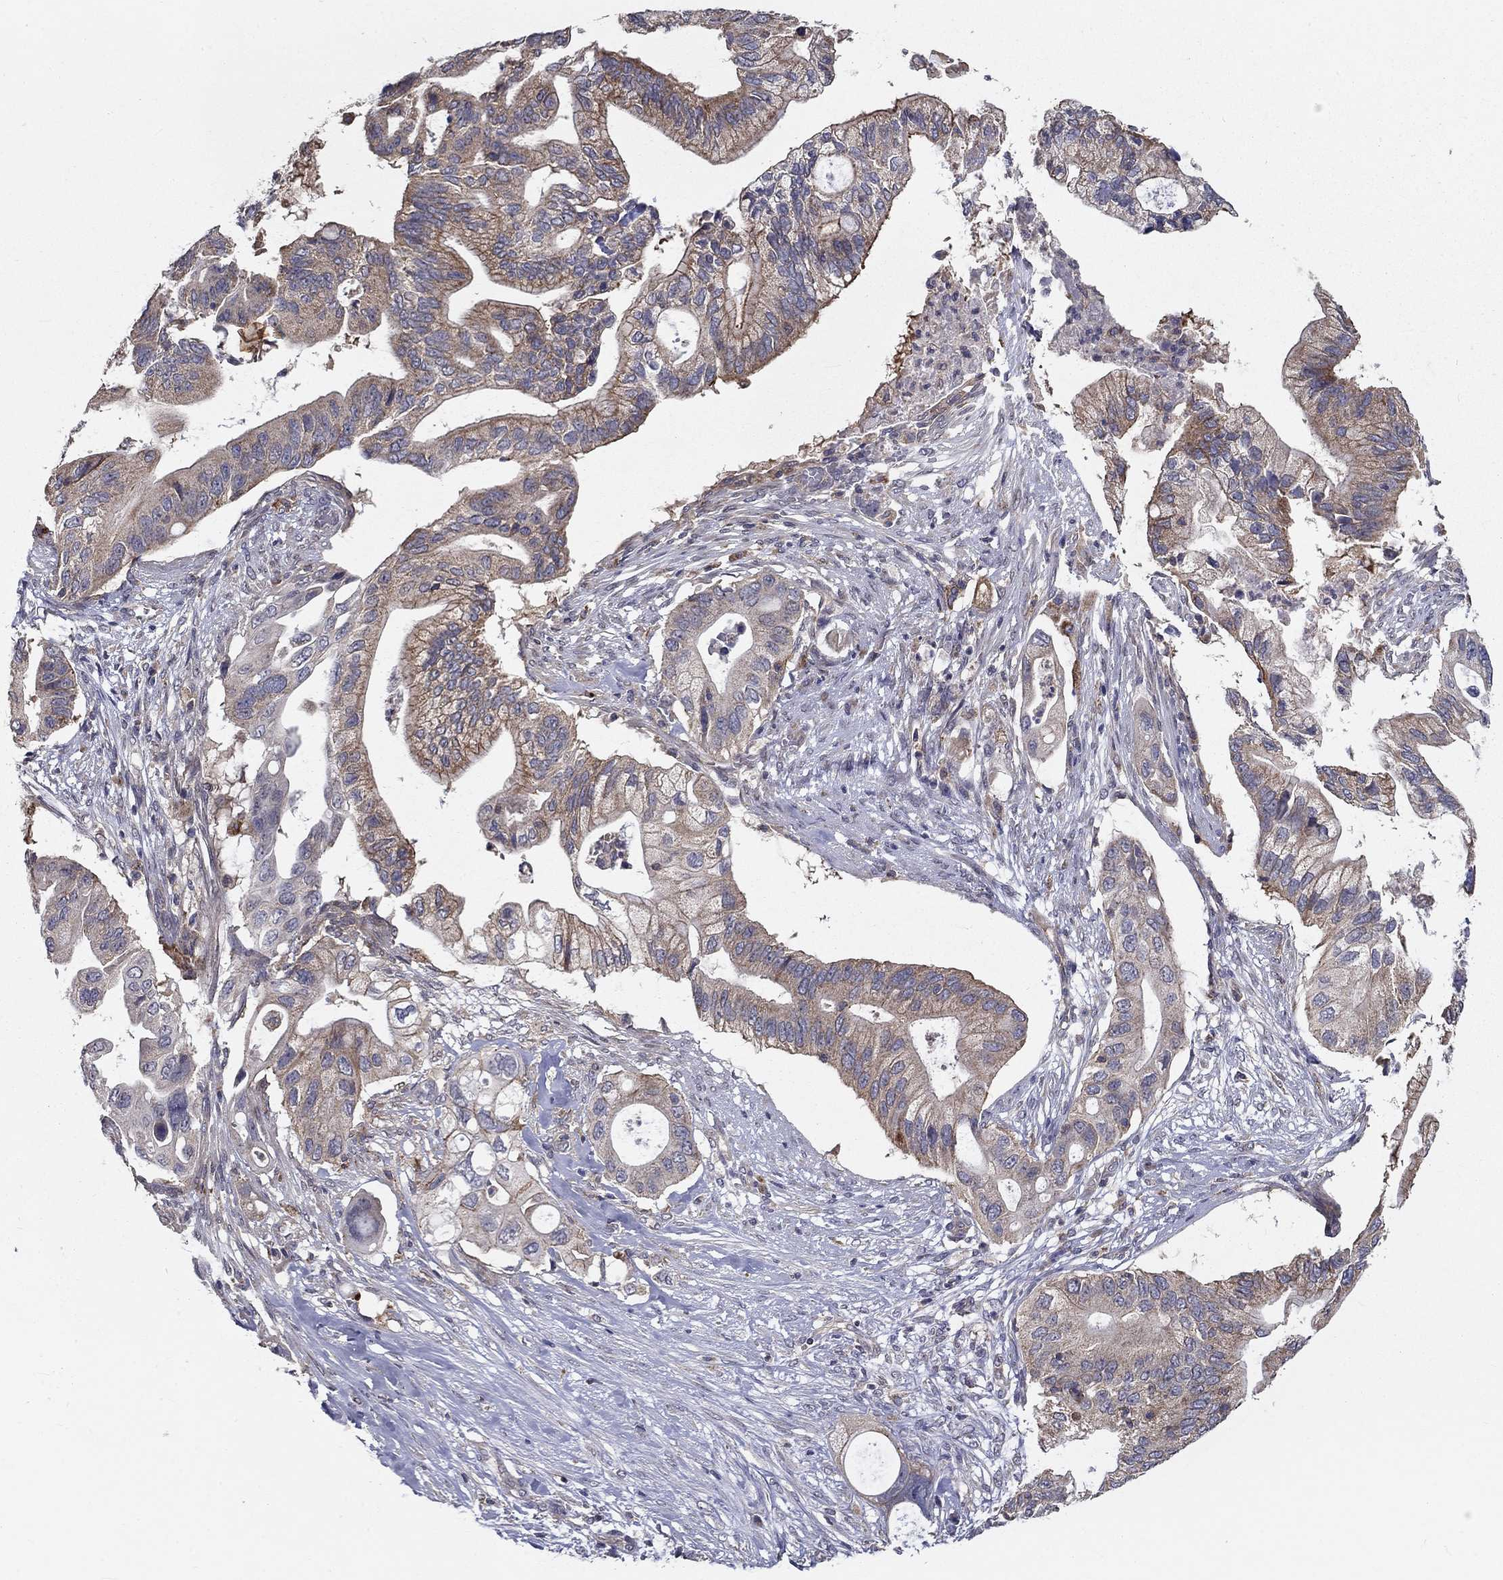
{"staining": {"intensity": "moderate", "quantity": "<25%", "location": "cytoplasmic/membranous"}, "tissue": "pancreatic cancer", "cell_type": "Tumor cells", "image_type": "cancer", "snomed": [{"axis": "morphology", "description": "Adenocarcinoma, NOS"}, {"axis": "topography", "description": "Pancreas"}], "caption": "IHC of human pancreatic cancer demonstrates low levels of moderate cytoplasmic/membranous expression in about <25% of tumor cells.", "gene": "ALDH4A1", "patient": {"sex": "female", "age": 72}}